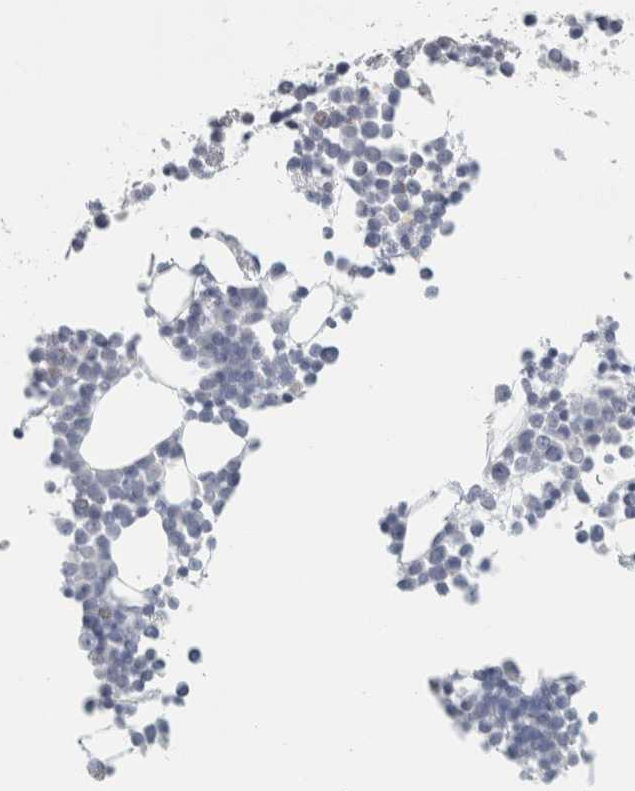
{"staining": {"intensity": "negative", "quantity": "none", "location": "none"}, "tissue": "bone marrow", "cell_type": "Hematopoietic cells", "image_type": "normal", "snomed": [{"axis": "morphology", "description": "Normal tissue, NOS"}, {"axis": "morphology", "description": "Inflammation, NOS"}, {"axis": "topography", "description": "Bone marrow"}], "caption": "DAB immunohistochemical staining of benign bone marrow demonstrates no significant expression in hematopoietic cells.", "gene": "SLC28A3", "patient": {"sex": "male", "age": 34}}